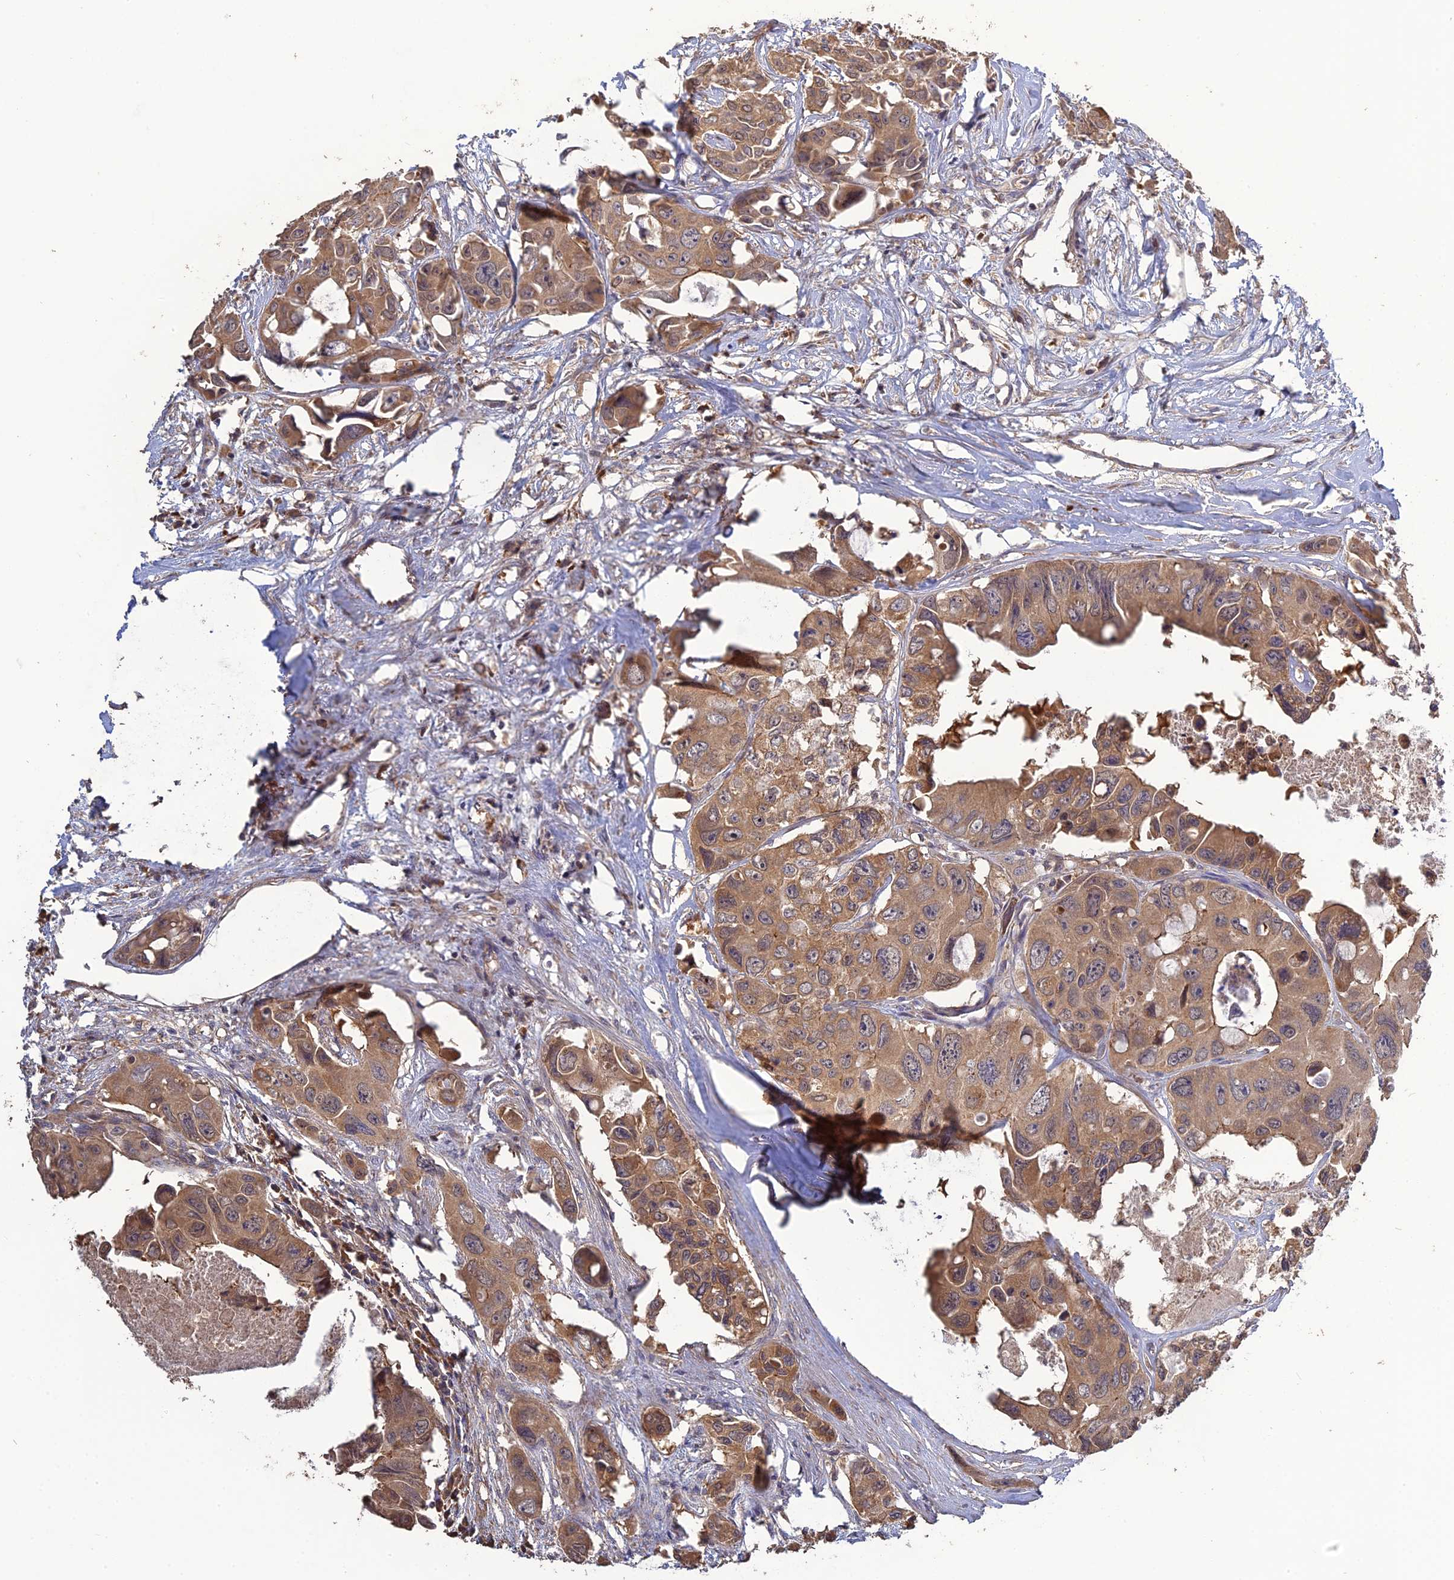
{"staining": {"intensity": "moderate", "quantity": ">75%", "location": "cytoplasmic/membranous"}, "tissue": "colorectal cancer", "cell_type": "Tumor cells", "image_type": "cancer", "snomed": [{"axis": "morphology", "description": "Adenocarcinoma, NOS"}, {"axis": "topography", "description": "Rectum"}], "caption": "Immunohistochemistry (IHC) micrograph of colorectal cancer (adenocarcinoma) stained for a protein (brown), which shows medium levels of moderate cytoplasmic/membranous expression in approximately >75% of tumor cells.", "gene": "ARHGAP40", "patient": {"sex": "male", "age": 87}}